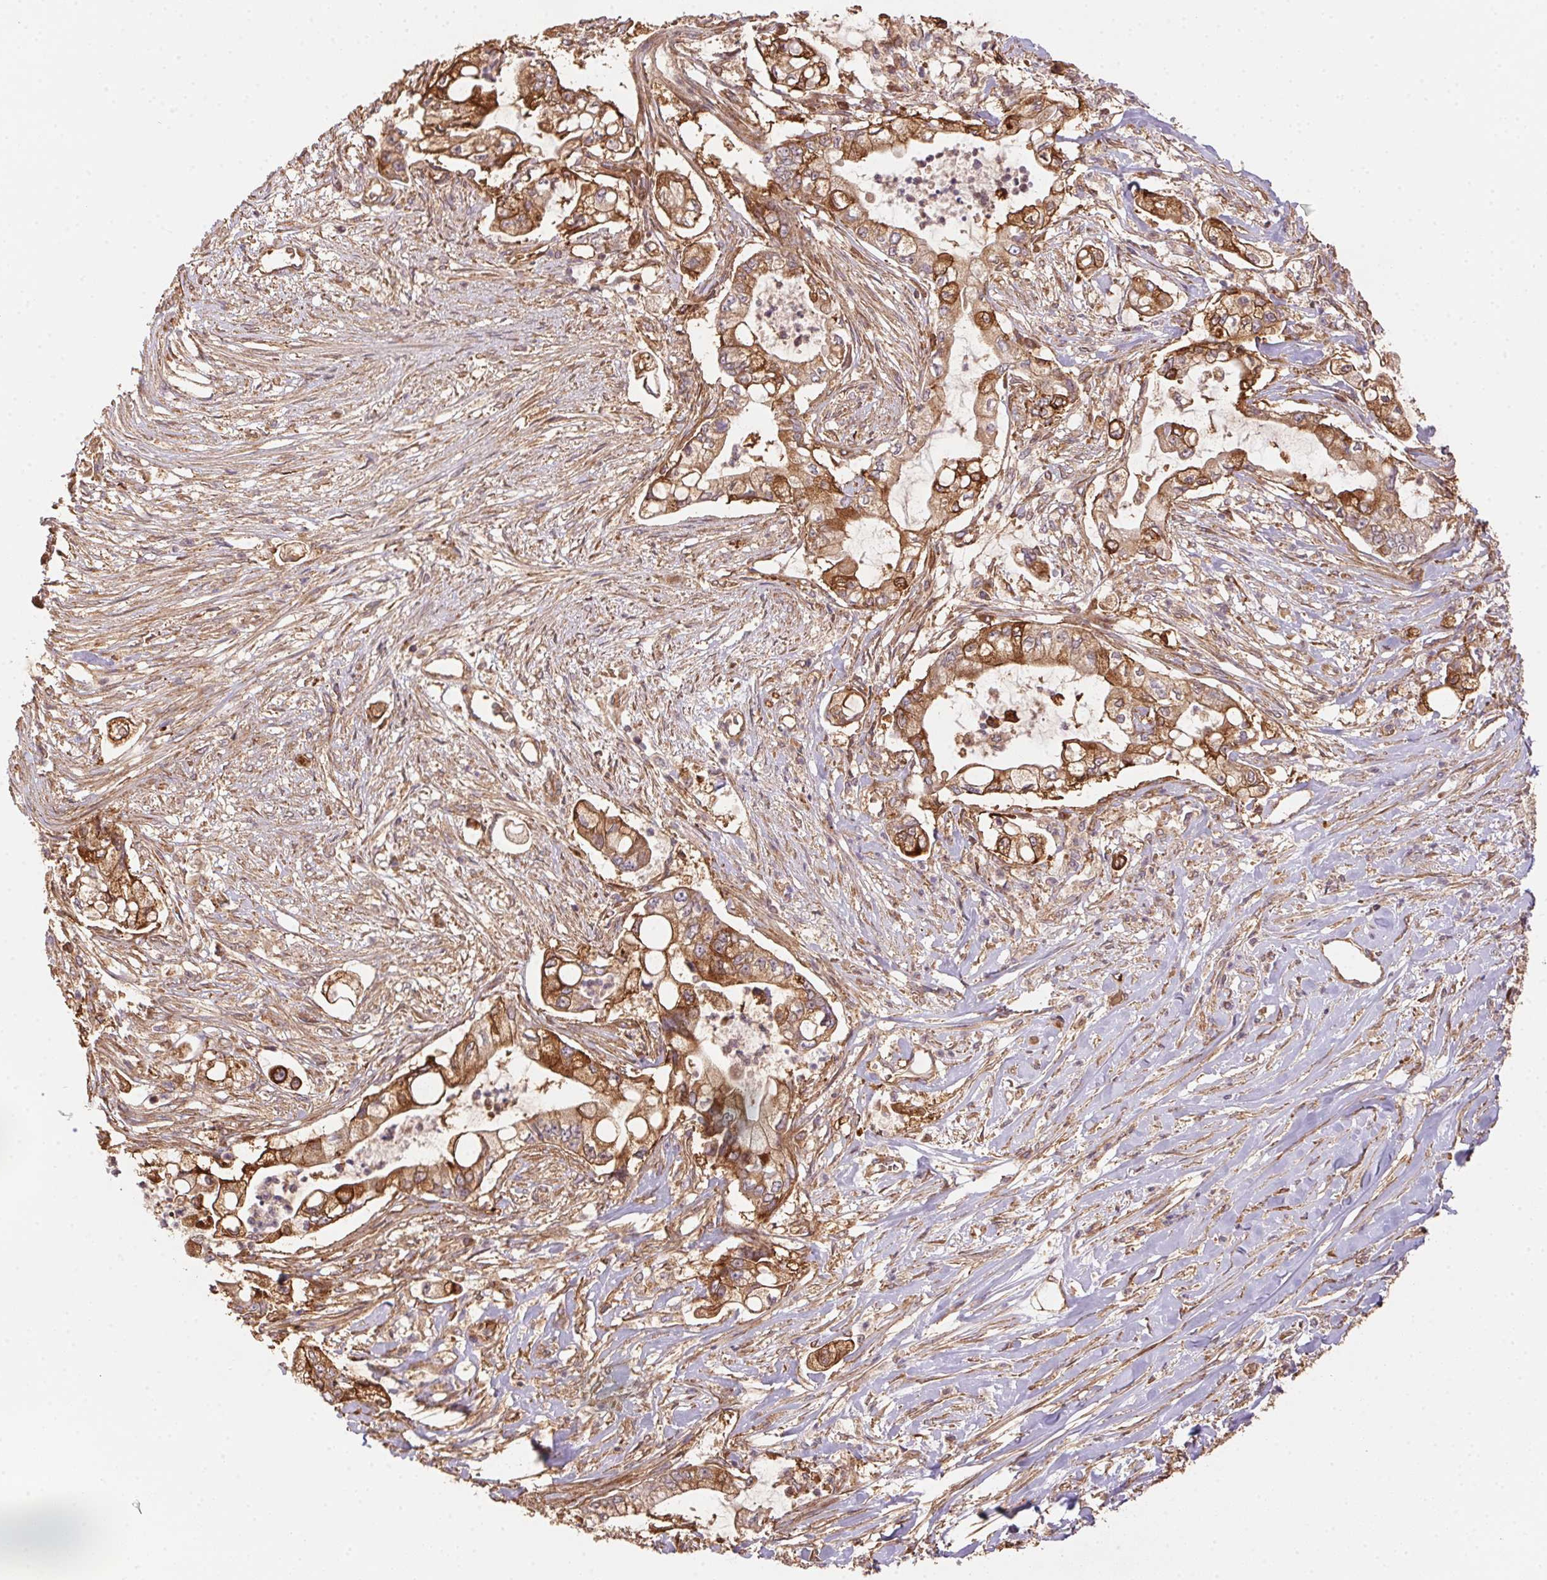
{"staining": {"intensity": "strong", "quantity": "25%-75%", "location": "cytoplasmic/membranous"}, "tissue": "pancreatic cancer", "cell_type": "Tumor cells", "image_type": "cancer", "snomed": [{"axis": "morphology", "description": "Adenocarcinoma, NOS"}, {"axis": "topography", "description": "Pancreas"}], "caption": "Protein expression analysis of pancreatic cancer shows strong cytoplasmic/membranous positivity in about 25%-75% of tumor cells. (Stains: DAB (3,3'-diaminobenzidine) in brown, nuclei in blue, Microscopy: brightfield microscopy at high magnification).", "gene": "USE1", "patient": {"sex": "female", "age": 69}}